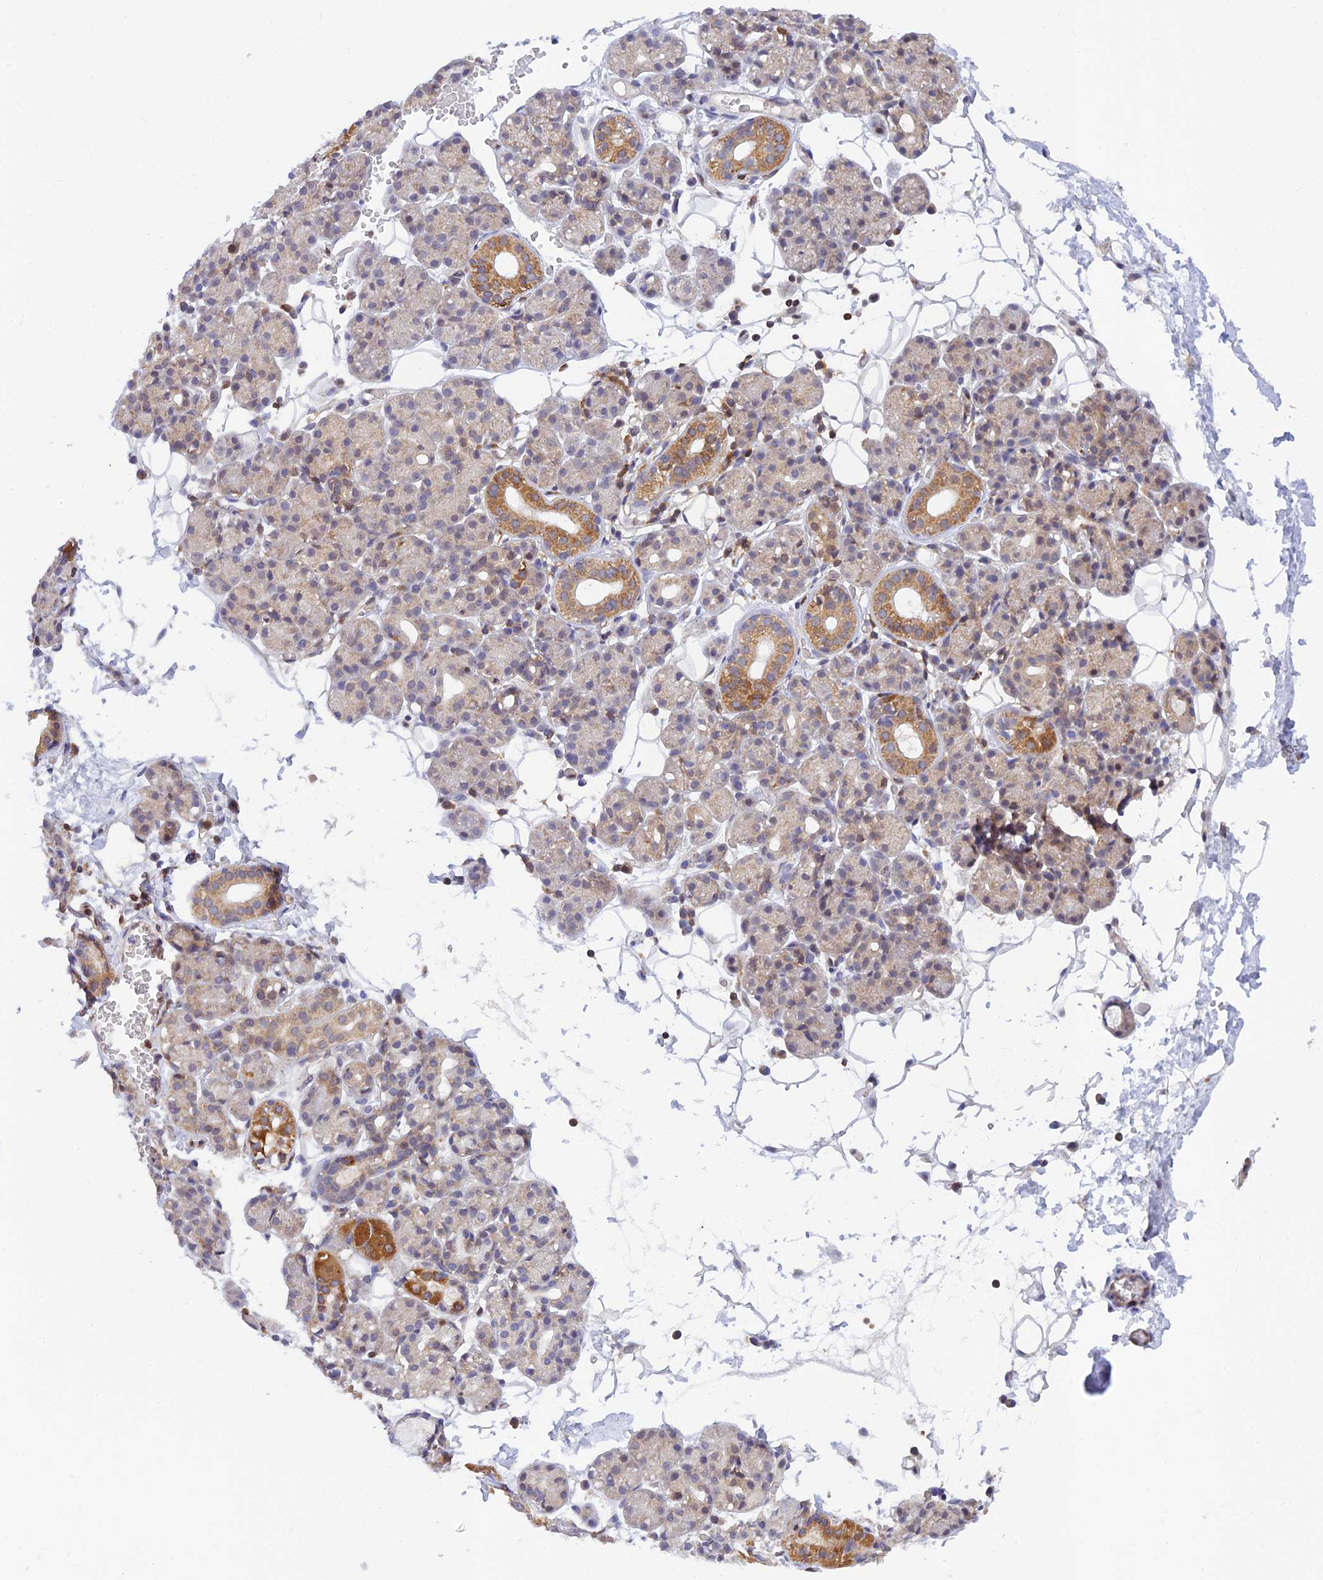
{"staining": {"intensity": "moderate", "quantity": "25%-75%", "location": "cytoplasmic/membranous"}, "tissue": "salivary gland", "cell_type": "Glandular cells", "image_type": "normal", "snomed": [{"axis": "morphology", "description": "Normal tissue, NOS"}, {"axis": "topography", "description": "Salivary gland"}], "caption": "IHC (DAB (3,3'-diaminobenzidine)) staining of normal human salivary gland shows moderate cytoplasmic/membranous protein expression in about 25%-75% of glandular cells.", "gene": "LYSMD2", "patient": {"sex": "male", "age": 63}}